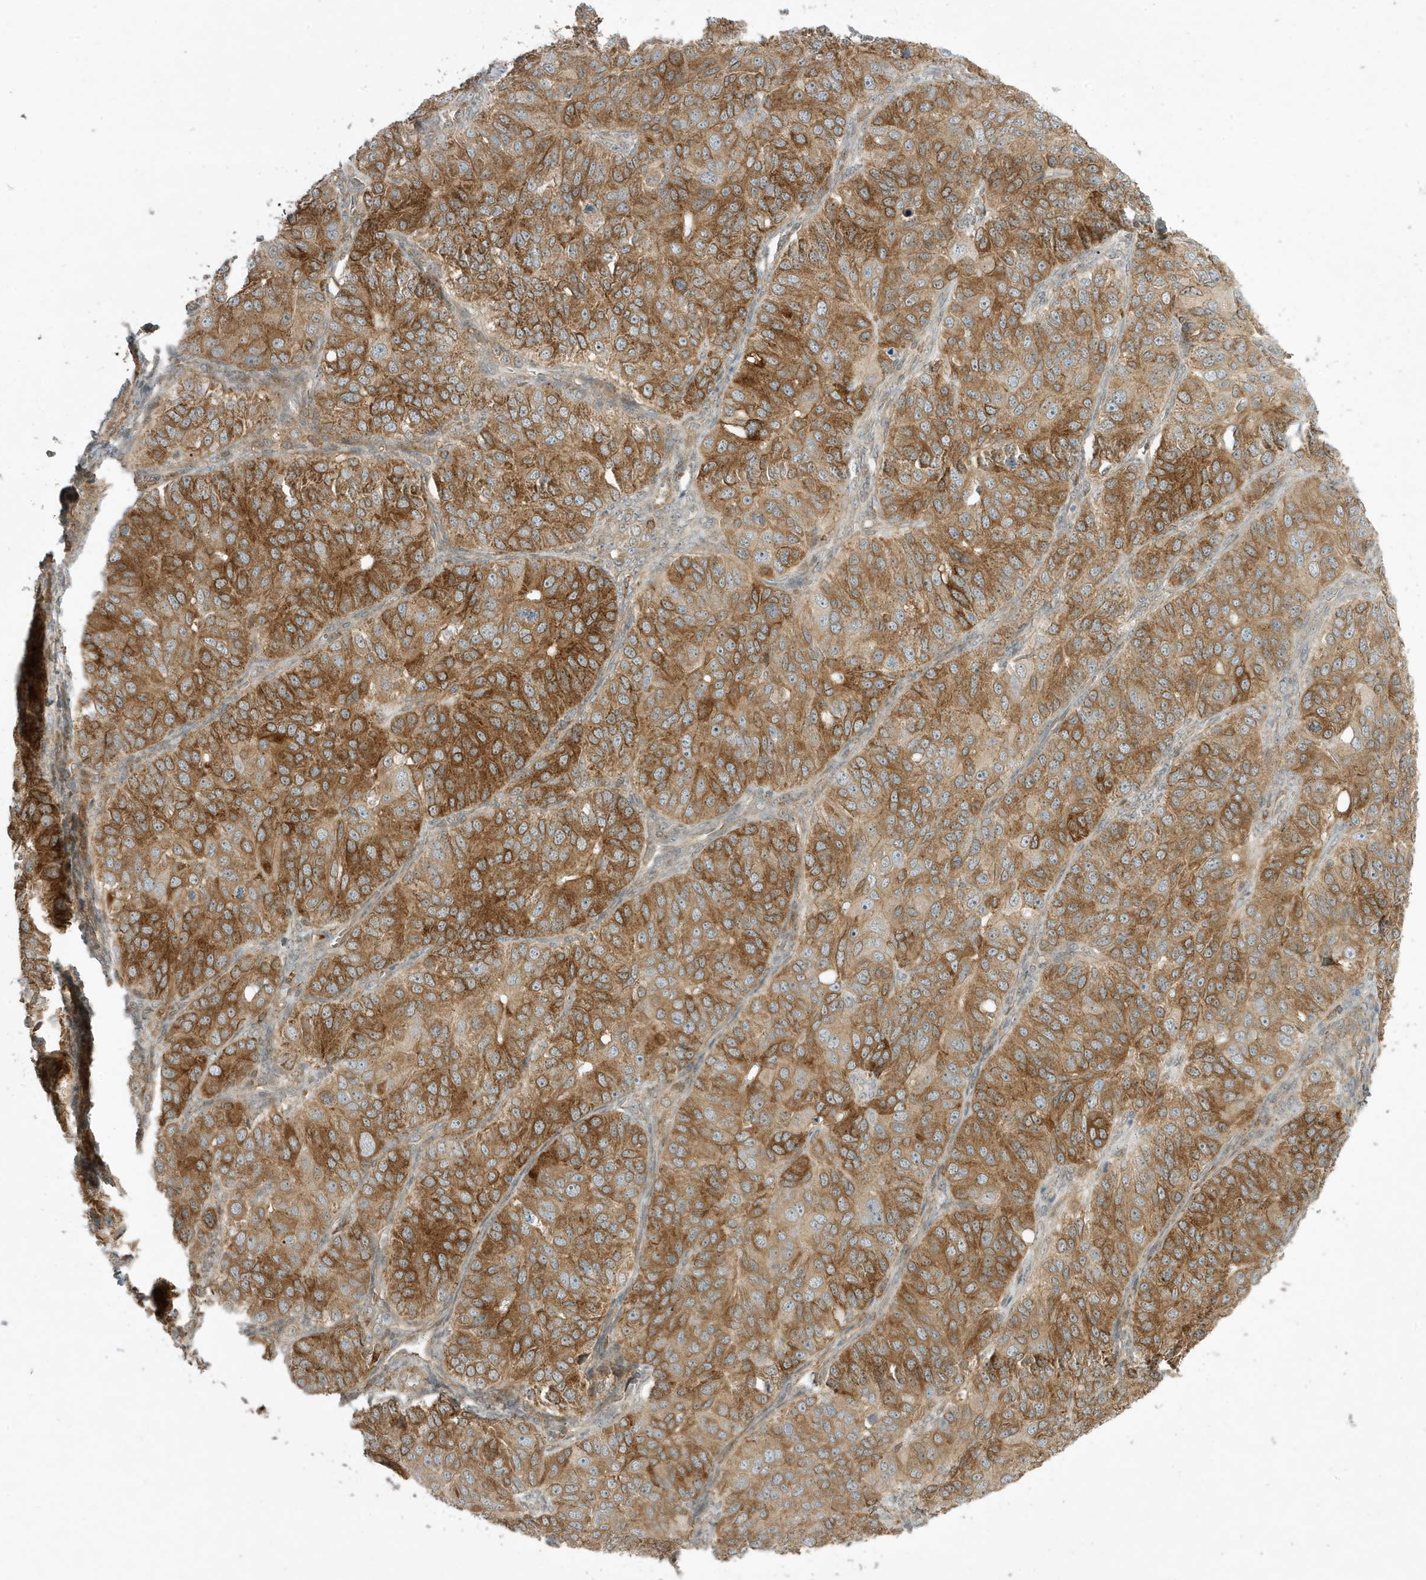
{"staining": {"intensity": "moderate", "quantity": ">75%", "location": "cytoplasmic/membranous"}, "tissue": "ovarian cancer", "cell_type": "Tumor cells", "image_type": "cancer", "snomed": [{"axis": "morphology", "description": "Carcinoma, endometroid"}, {"axis": "topography", "description": "Ovary"}], "caption": "The micrograph demonstrates staining of ovarian cancer, revealing moderate cytoplasmic/membranous protein staining (brown color) within tumor cells.", "gene": "SCARF2", "patient": {"sex": "female", "age": 51}}